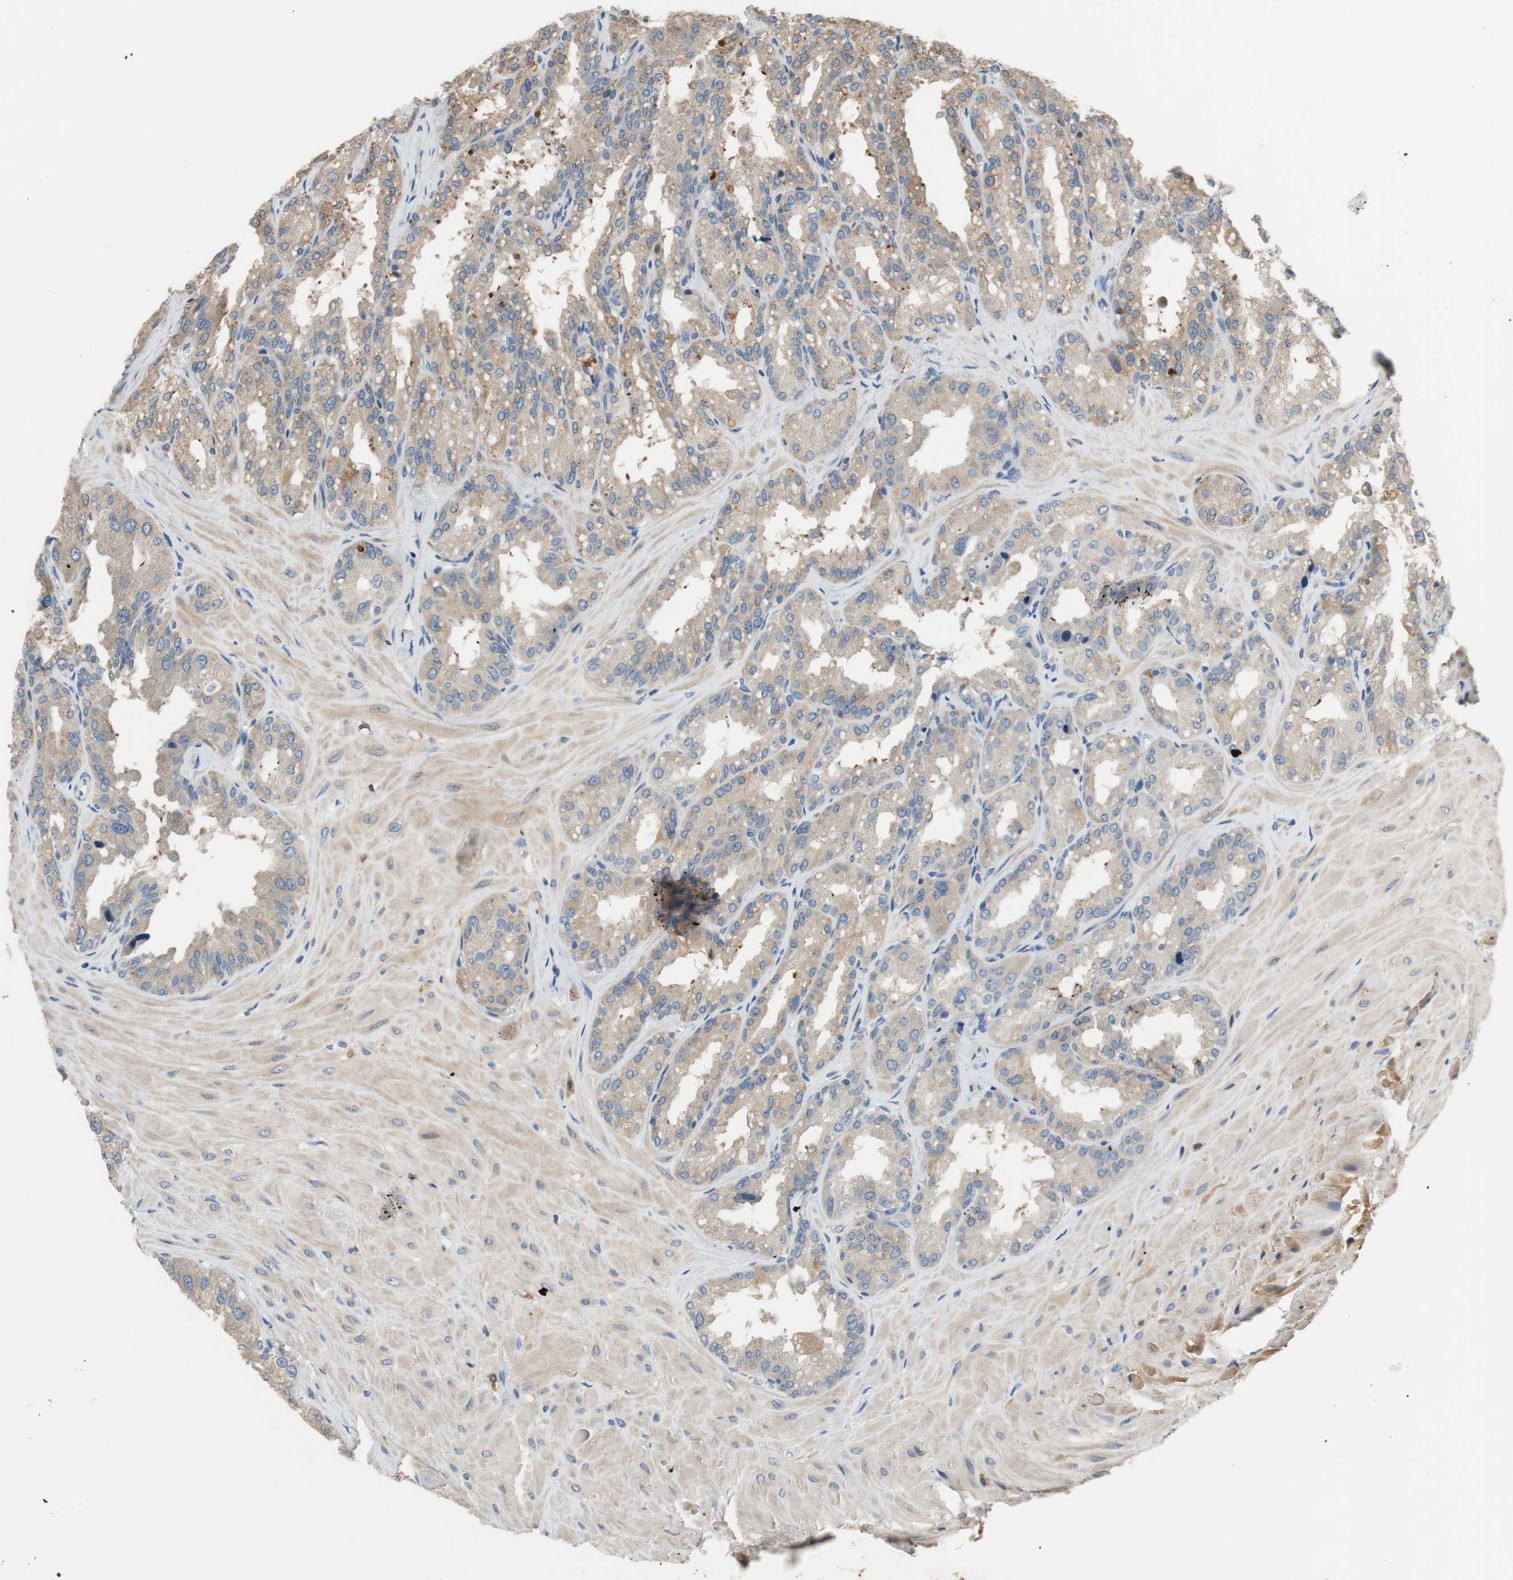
{"staining": {"intensity": "moderate", "quantity": ">75%", "location": "cytoplasmic/membranous"}, "tissue": "seminal vesicle", "cell_type": "Glandular cells", "image_type": "normal", "snomed": [{"axis": "morphology", "description": "Normal tissue, NOS"}, {"axis": "topography", "description": "Prostate"}, {"axis": "topography", "description": "Seminal veicle"}], "caption": "Immunohistochemistry (IHC) micrograph of unremarkable seminal vesicle: human seminal vesicle stained using immunohistochemistry (IHC) displays medium levels of moderate protein expression localized specifically in the cytoplasmic/membranous of glandular cells, appearing as a cytoplasmic/membranous brown color.", "gene": "C4A", "patient": {"sex": "male", "age": 51}}